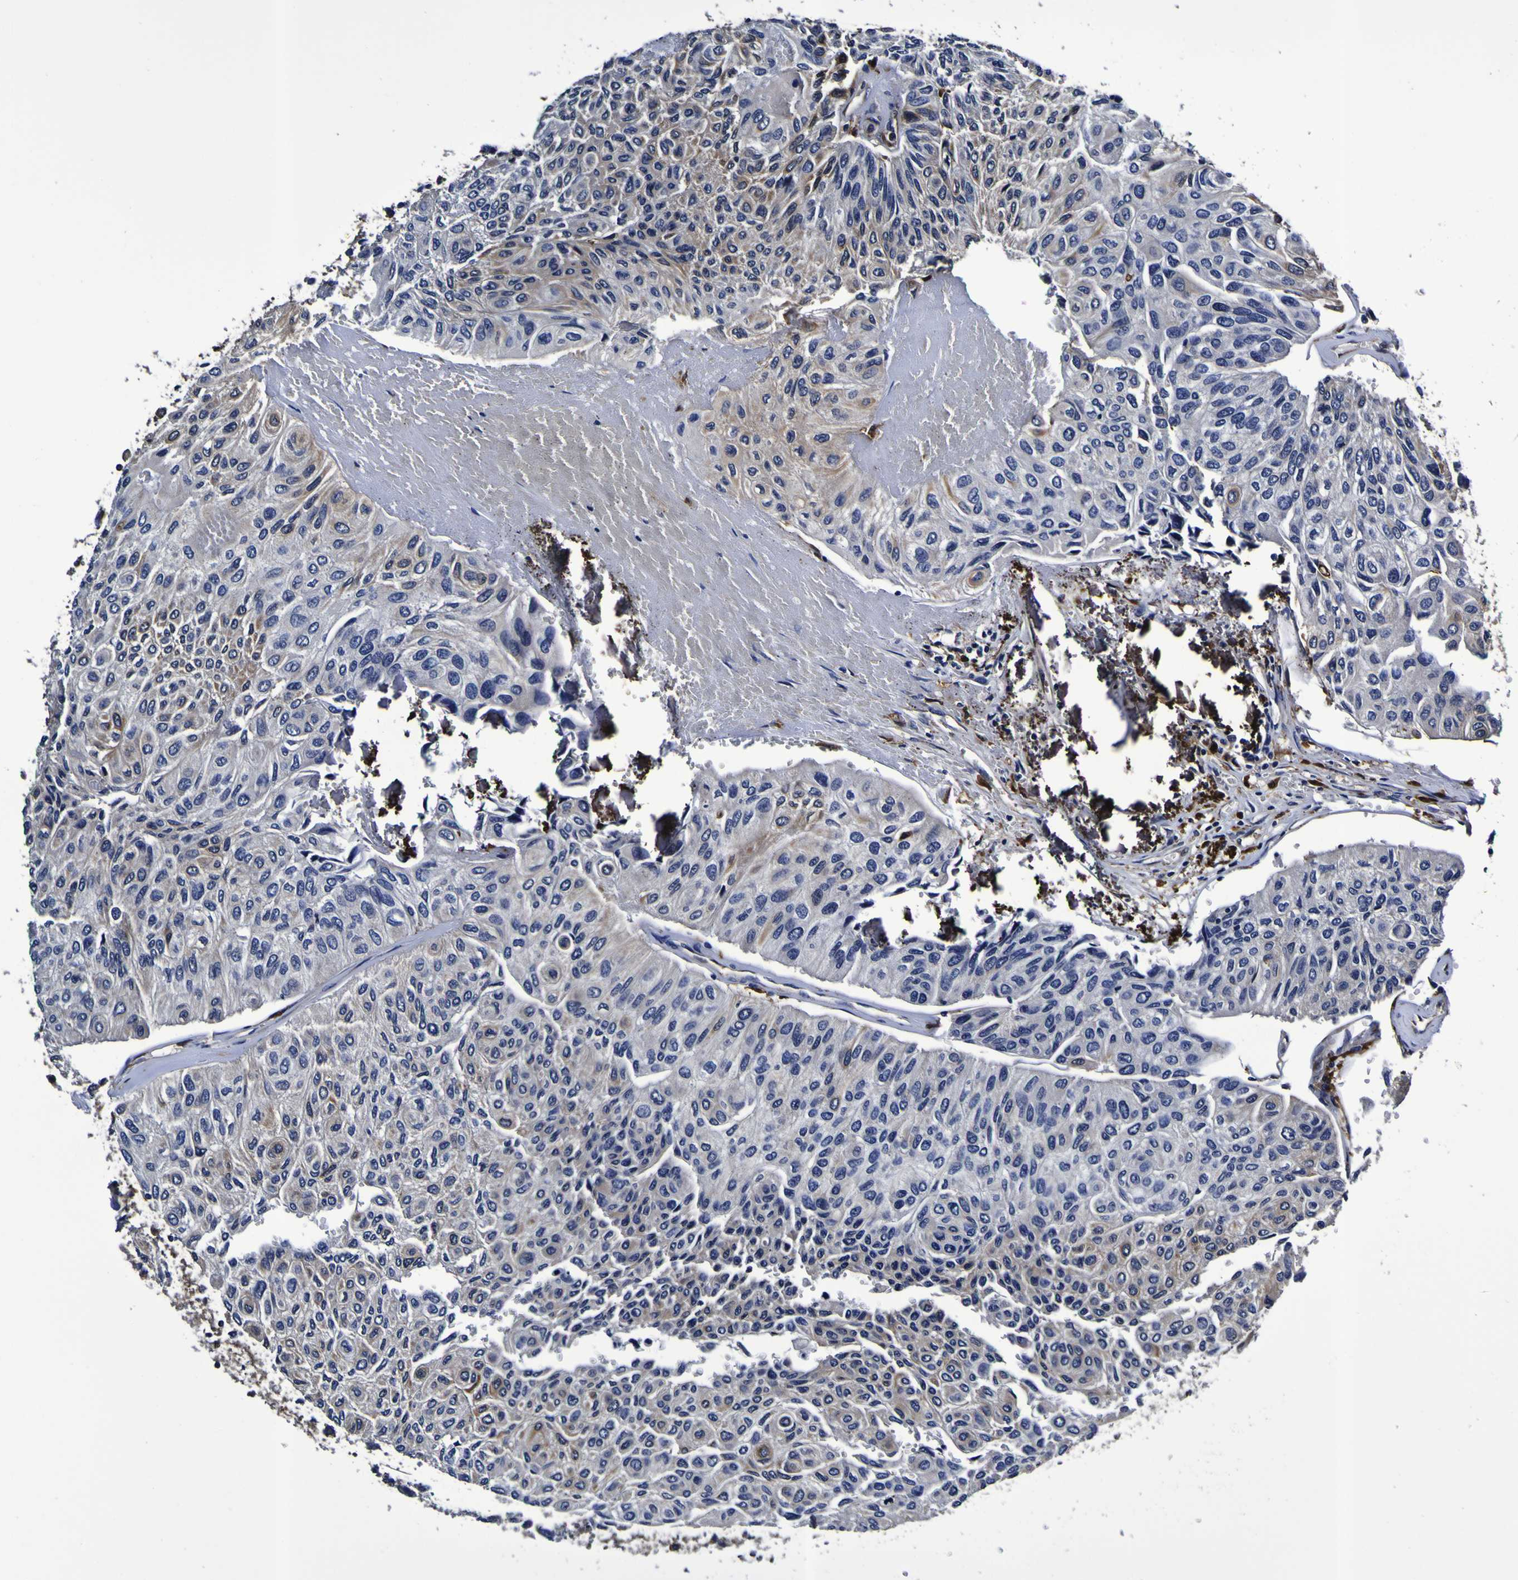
{"staining": {"intensity": "weak", "quantity": "<25%", "location": "cytoplasmic/membranous"}, "tissue": "urothelial cancer", "cell_type": "Tumor cells", "image_type": "cancer", "snomed": [{"axis": "morphology", "description": "Urothelial carcinoma, High grade"}, {"axis": "topography", "description": "Urinary bladder"}], "caption": "Tumor cells show no significant positivity in high-grade urothelial carcinoma.", "gene": "GPX1", "patient": {"sex": "male", "age": 66}}